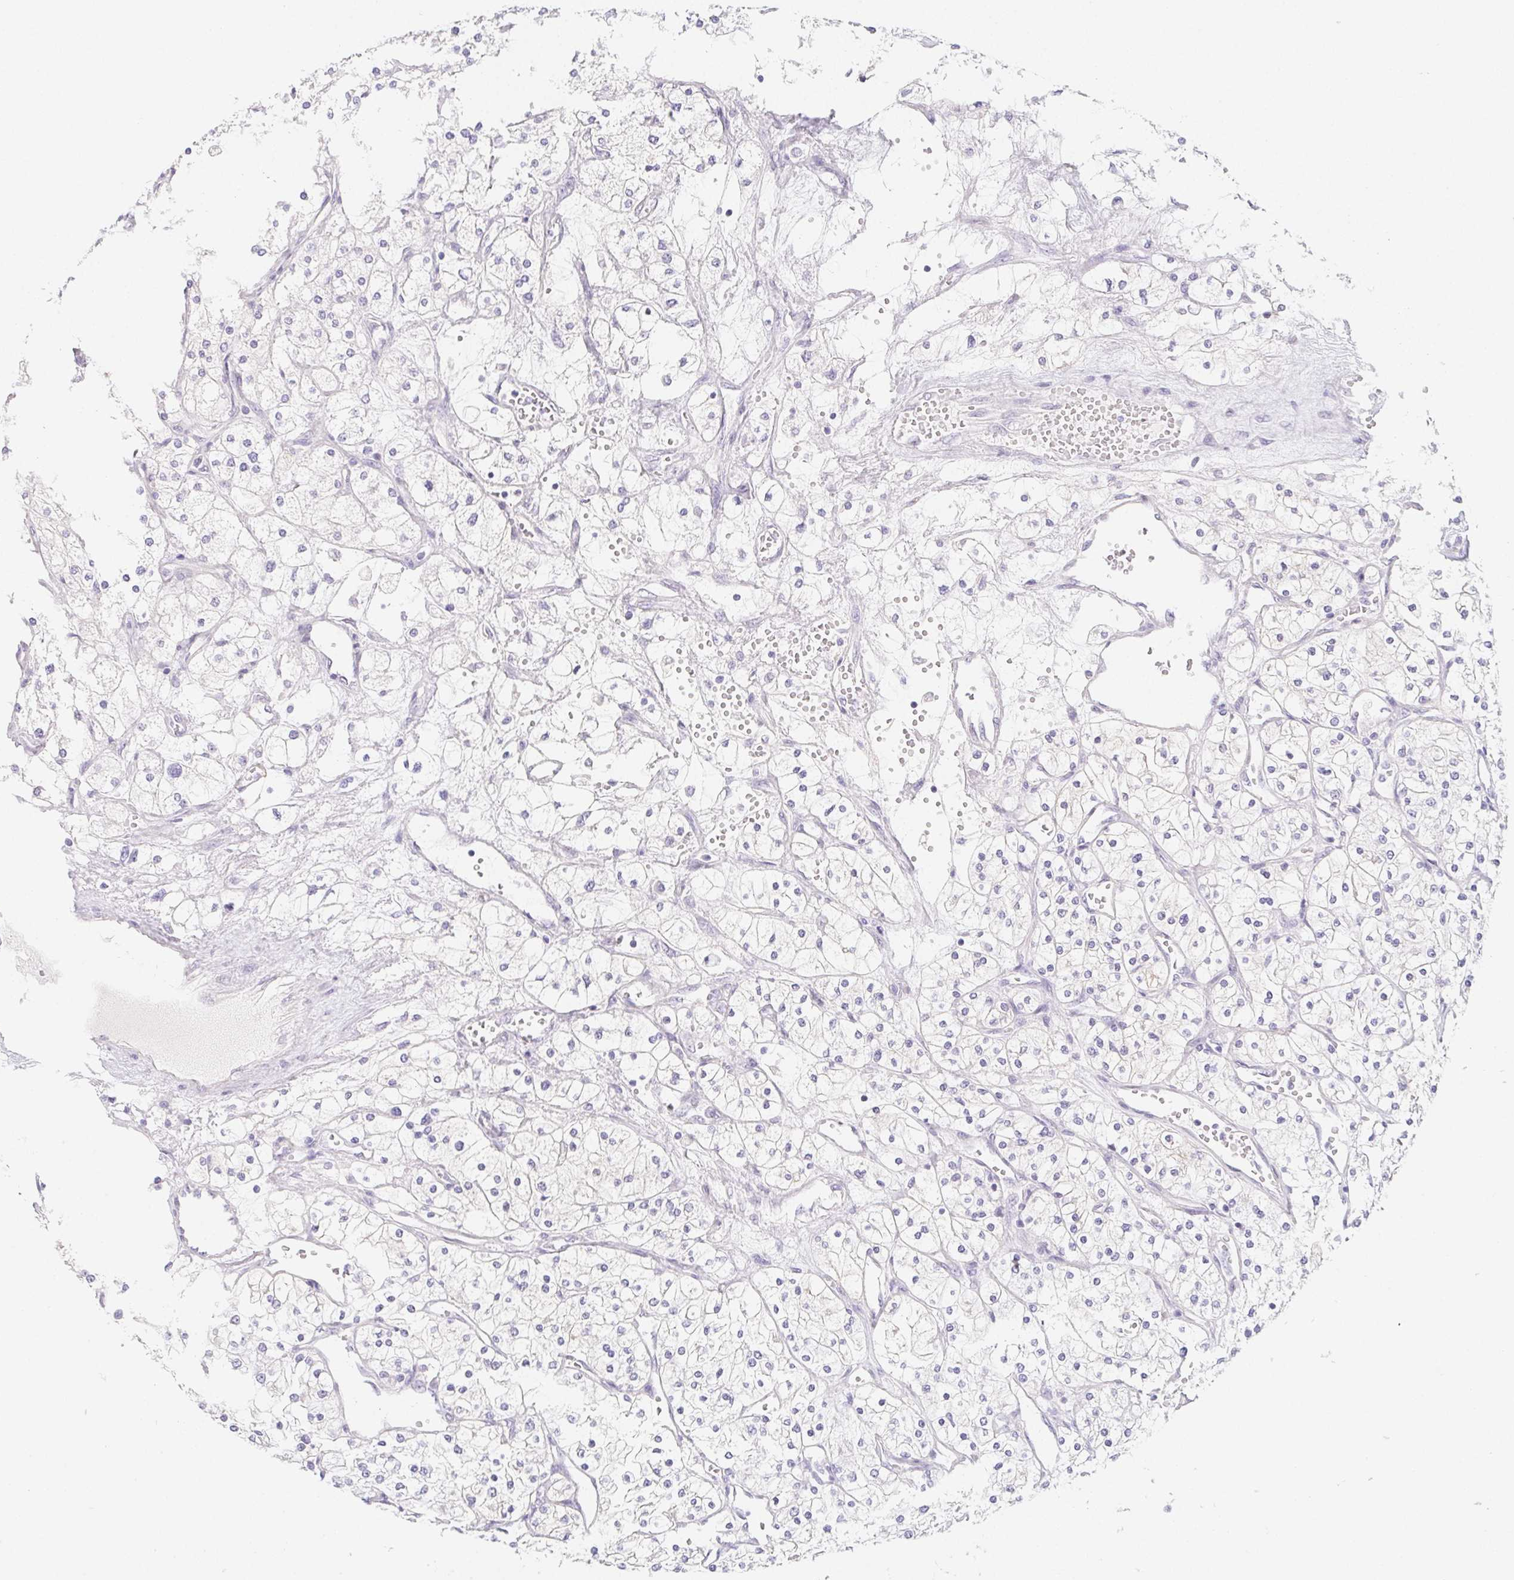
{"staining": {"intensity": "negative", "quantity": "none", "location": "none"}, "tissue": "renal cancer", "cell_type": "Tumor cells", "image_type": "cancer", "snomed": [{"axis": "morphology", "description": "Adenocarcinoma, NOS"}, {"axis": "topography", "description": "Kidney"}], "caption": "Immunohistochemistry histopathology image of renal cancer (adenocarcinoma) stained for a protein (brown), which shows no expression in tumor cells.", "gene": "ZBBX", "patient": {"sex": "male", "age": 80}}